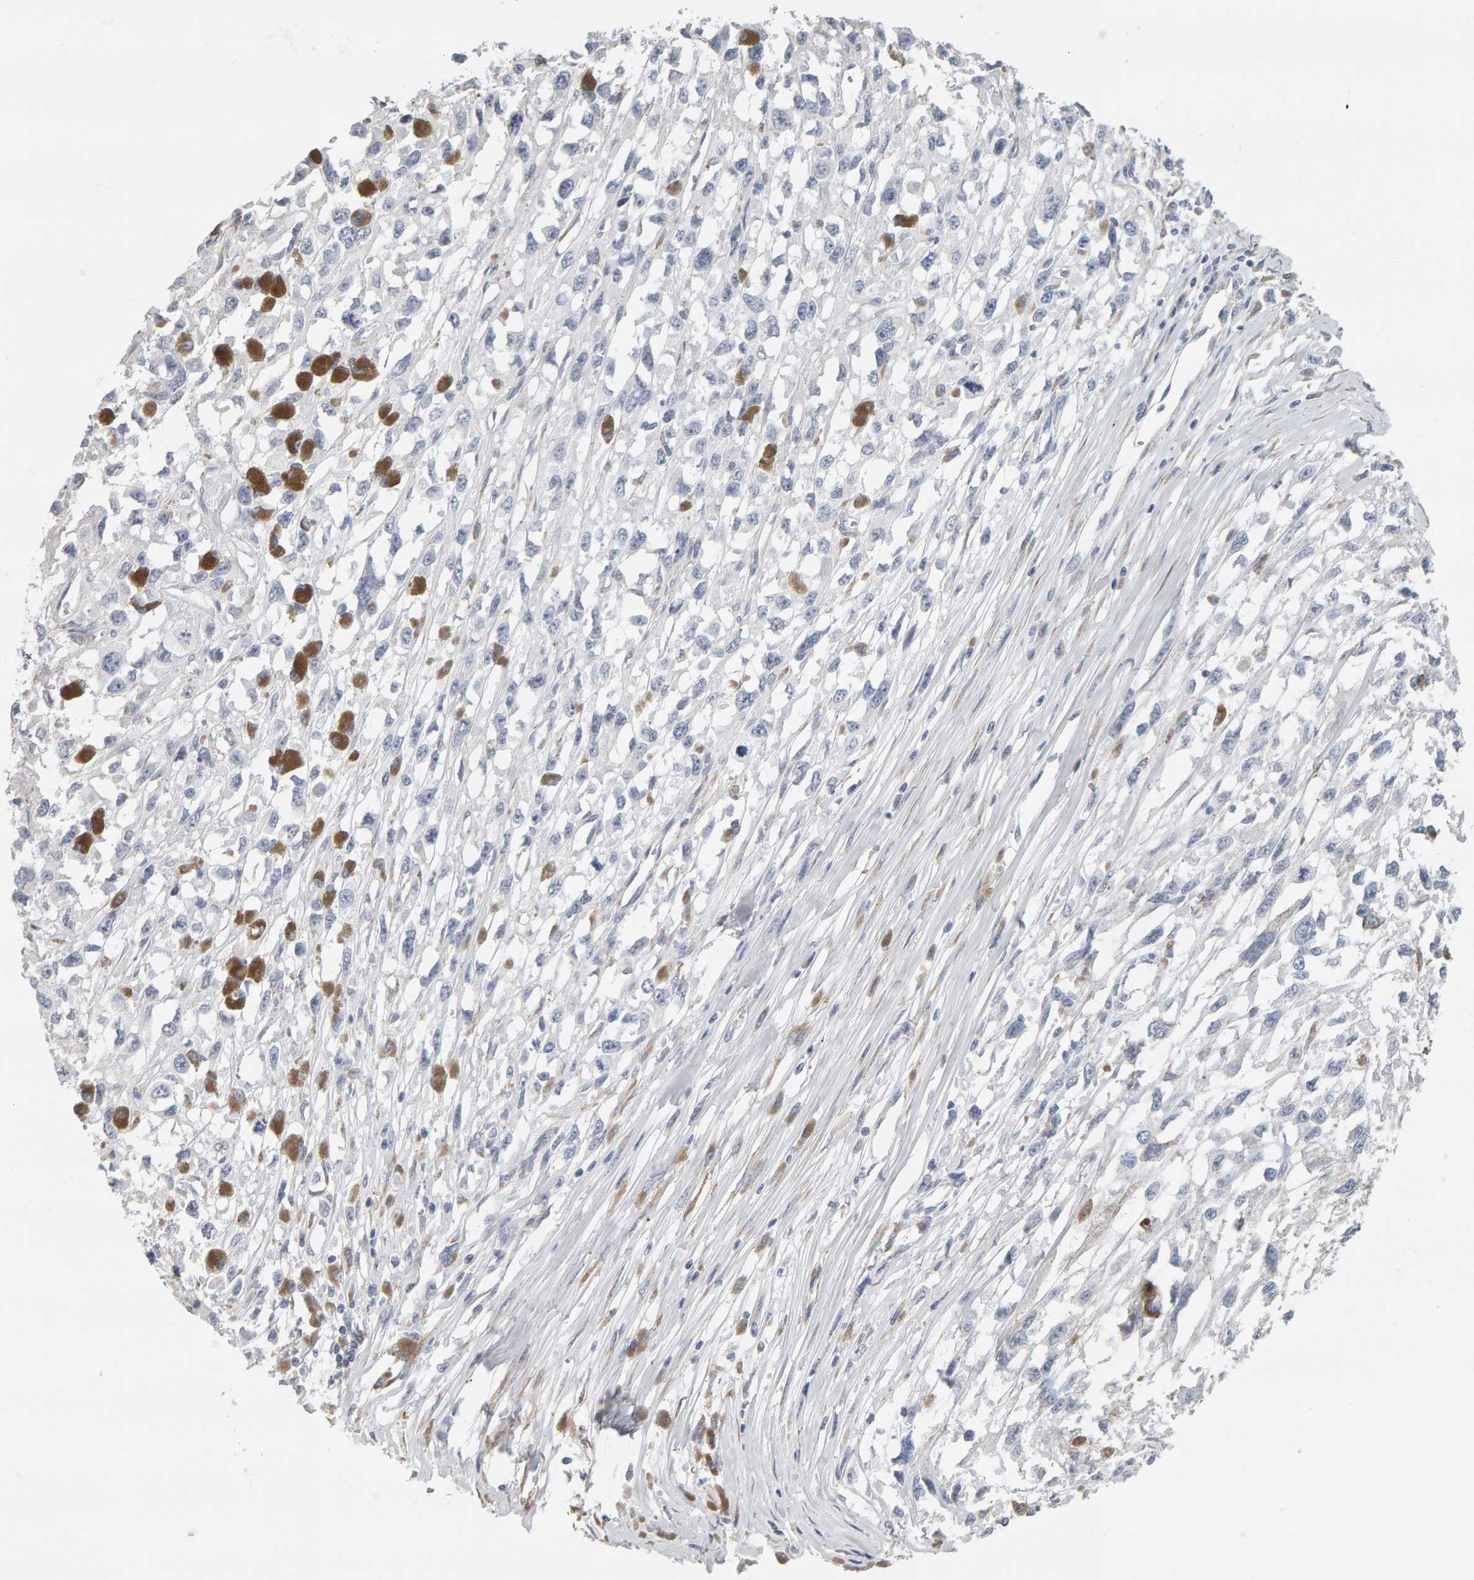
{"staining": {"intensity": "negative", "quantity": "none", "location": "none"}, "tissue": "melanoma", "cell_type": "Tumor cells", "image_type": "cancer", "snomed": [{"axis": "morphology", "description": "Malignant melanoma, Metastatic site"}, {"axis": "topography", "description": "Lymph node"}], "caption": "Immunohistochemistry (IHC) histopathology image of melanoma stained for a protein (brown), which exhibits no expression in tumor cells.", "gene": "ADHFE1", "patient": {"sex": "male", "age": 59}}